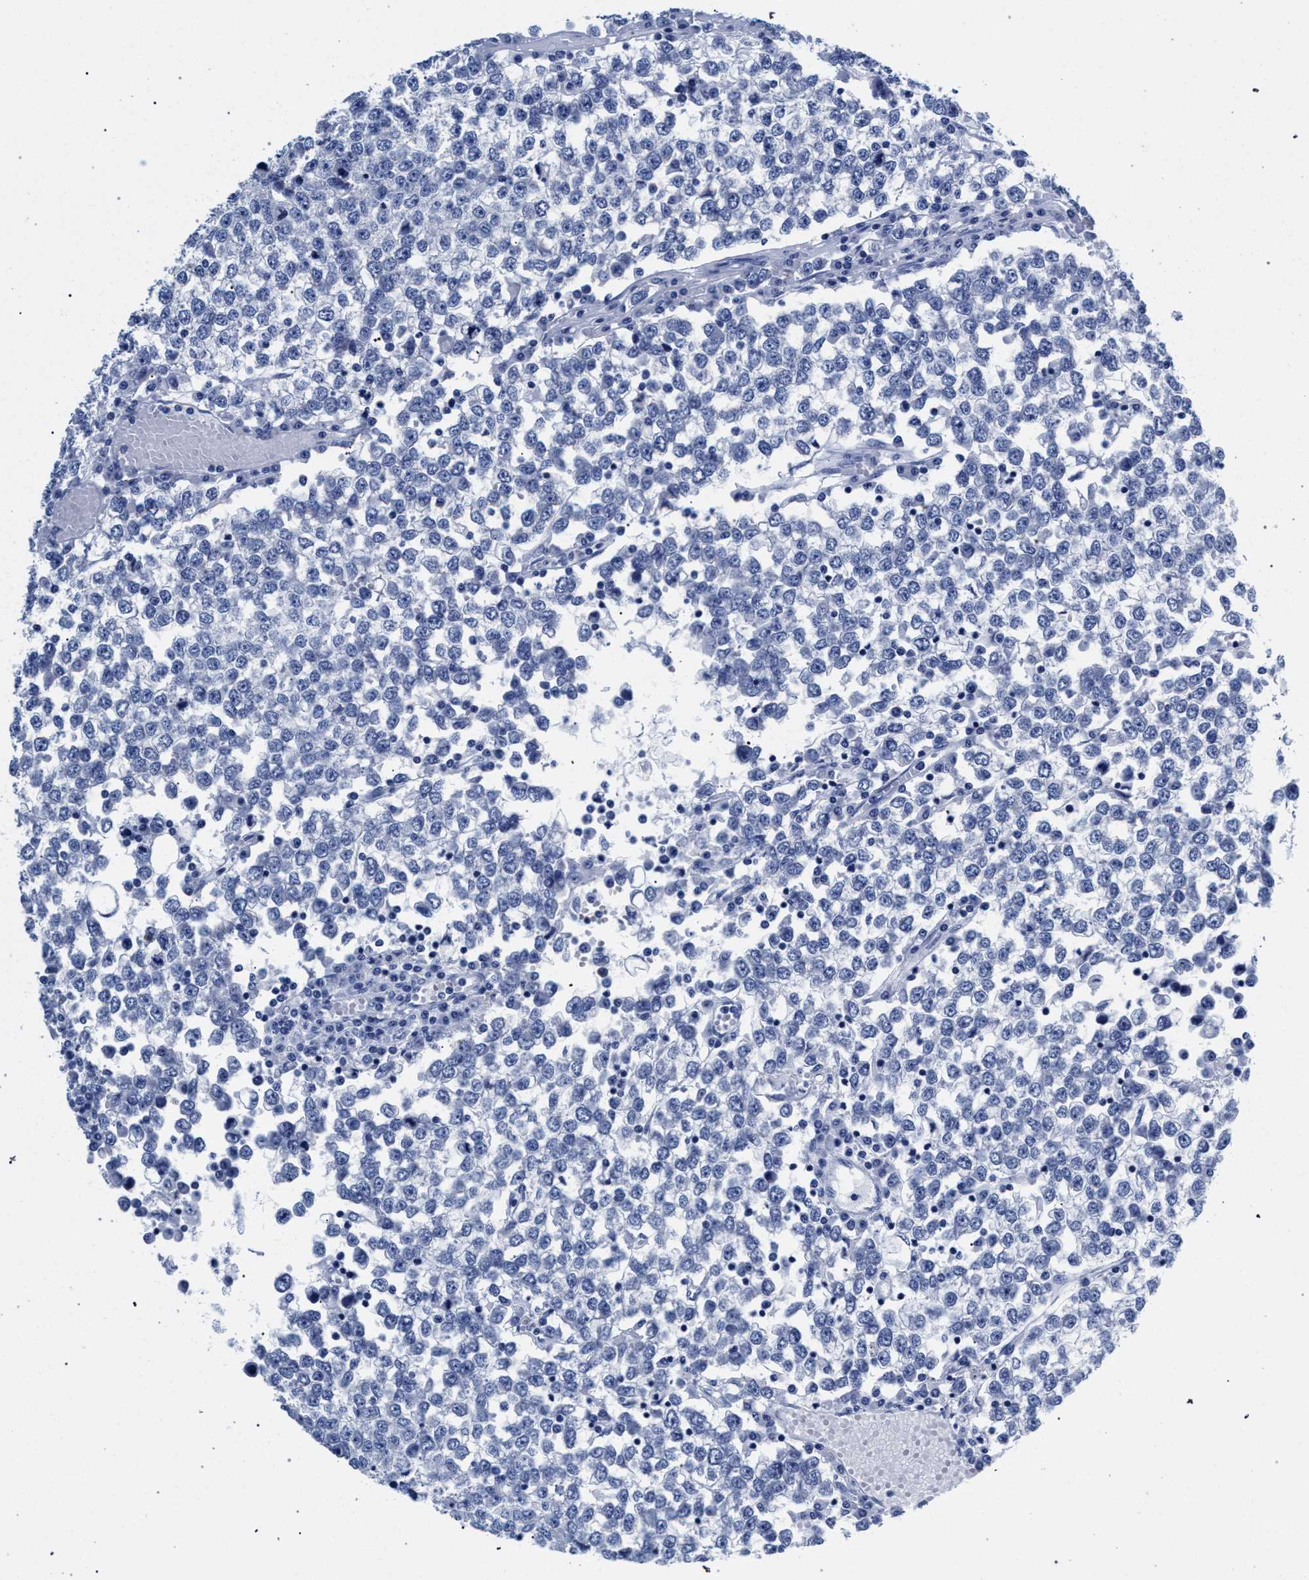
{"staining": {"intensity": "negative", "quantity": "none", "location": "none"}, "tissue": "testis cancer", "cell_type": "Tumor cells", "image_type": "cancer", "snomed": [{"axis": "morphology", "description": "Seminoma, NOS"}, {"axis": "topography", "description": "Testis"}], "caption": "Human seminoma (testis) stained for a protein using immunohistochemistry (IHC) reveals no staining in tumor cells.", "gene": "AKAP4", "patient": {"sex": "male", "age": 65}}